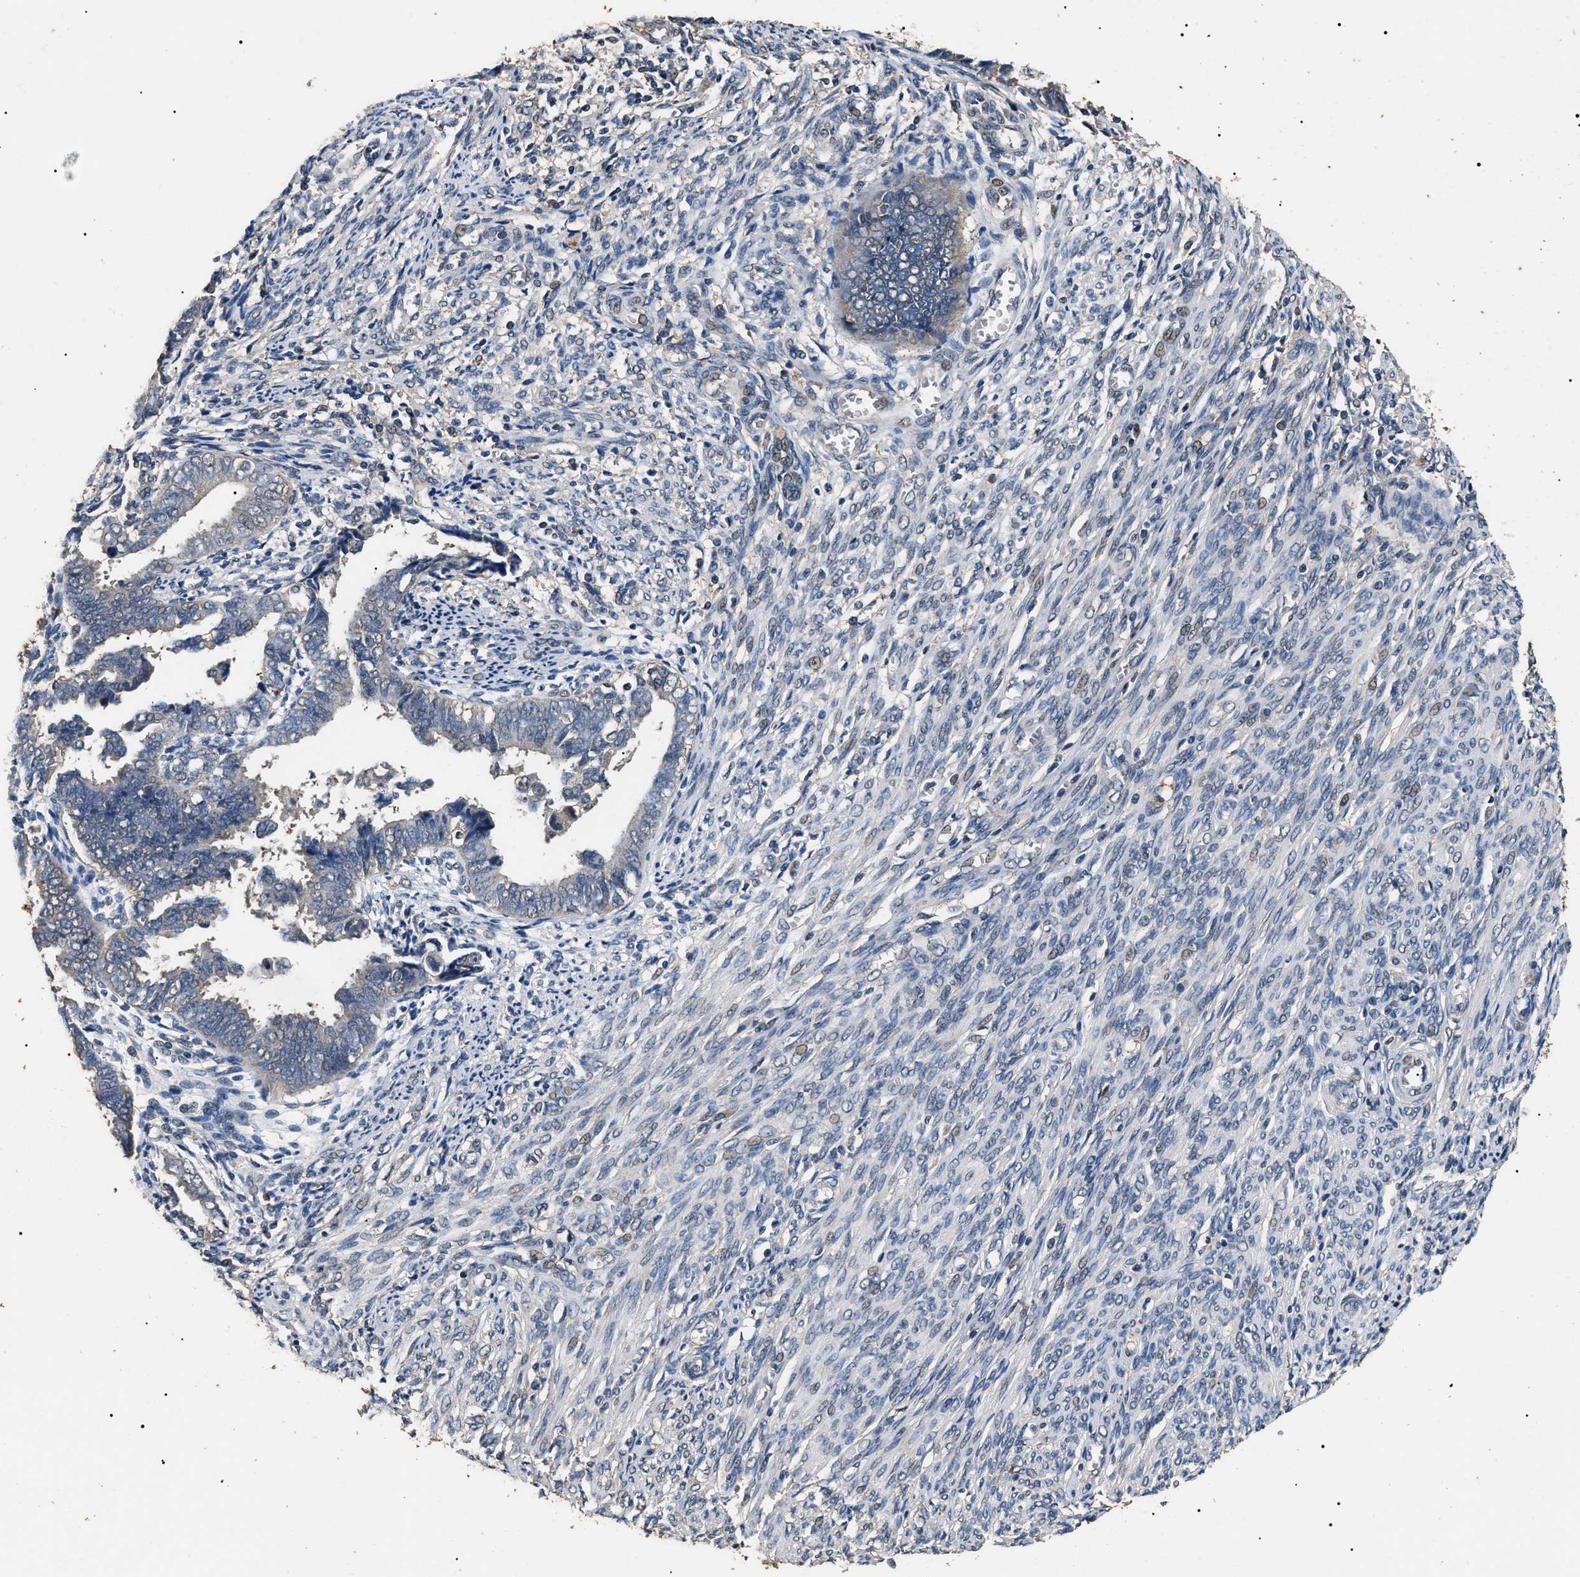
{"staining": {"intensity": "weak", "quantity": "25%-75%", "location": "cytoplasmic/membranous"}, "tissue": "endometrial cancer", "cell_type": "Tumor cells", "image_type": "cancer", "snomed": [{"axis": "morphology", "description": "Adenocarcinoma, NOS"}, {"axis": "topography", "description": "Endometrium"}], "caption": "Human adenocarcinoma (endometrial) stained with a brown dye displays weak cytoplasmic/membranous positive positivity in approximately 25%-75% of tumor cells.", "gene": "PSMD8", "patient": {"sex": "female", "age": 75}}